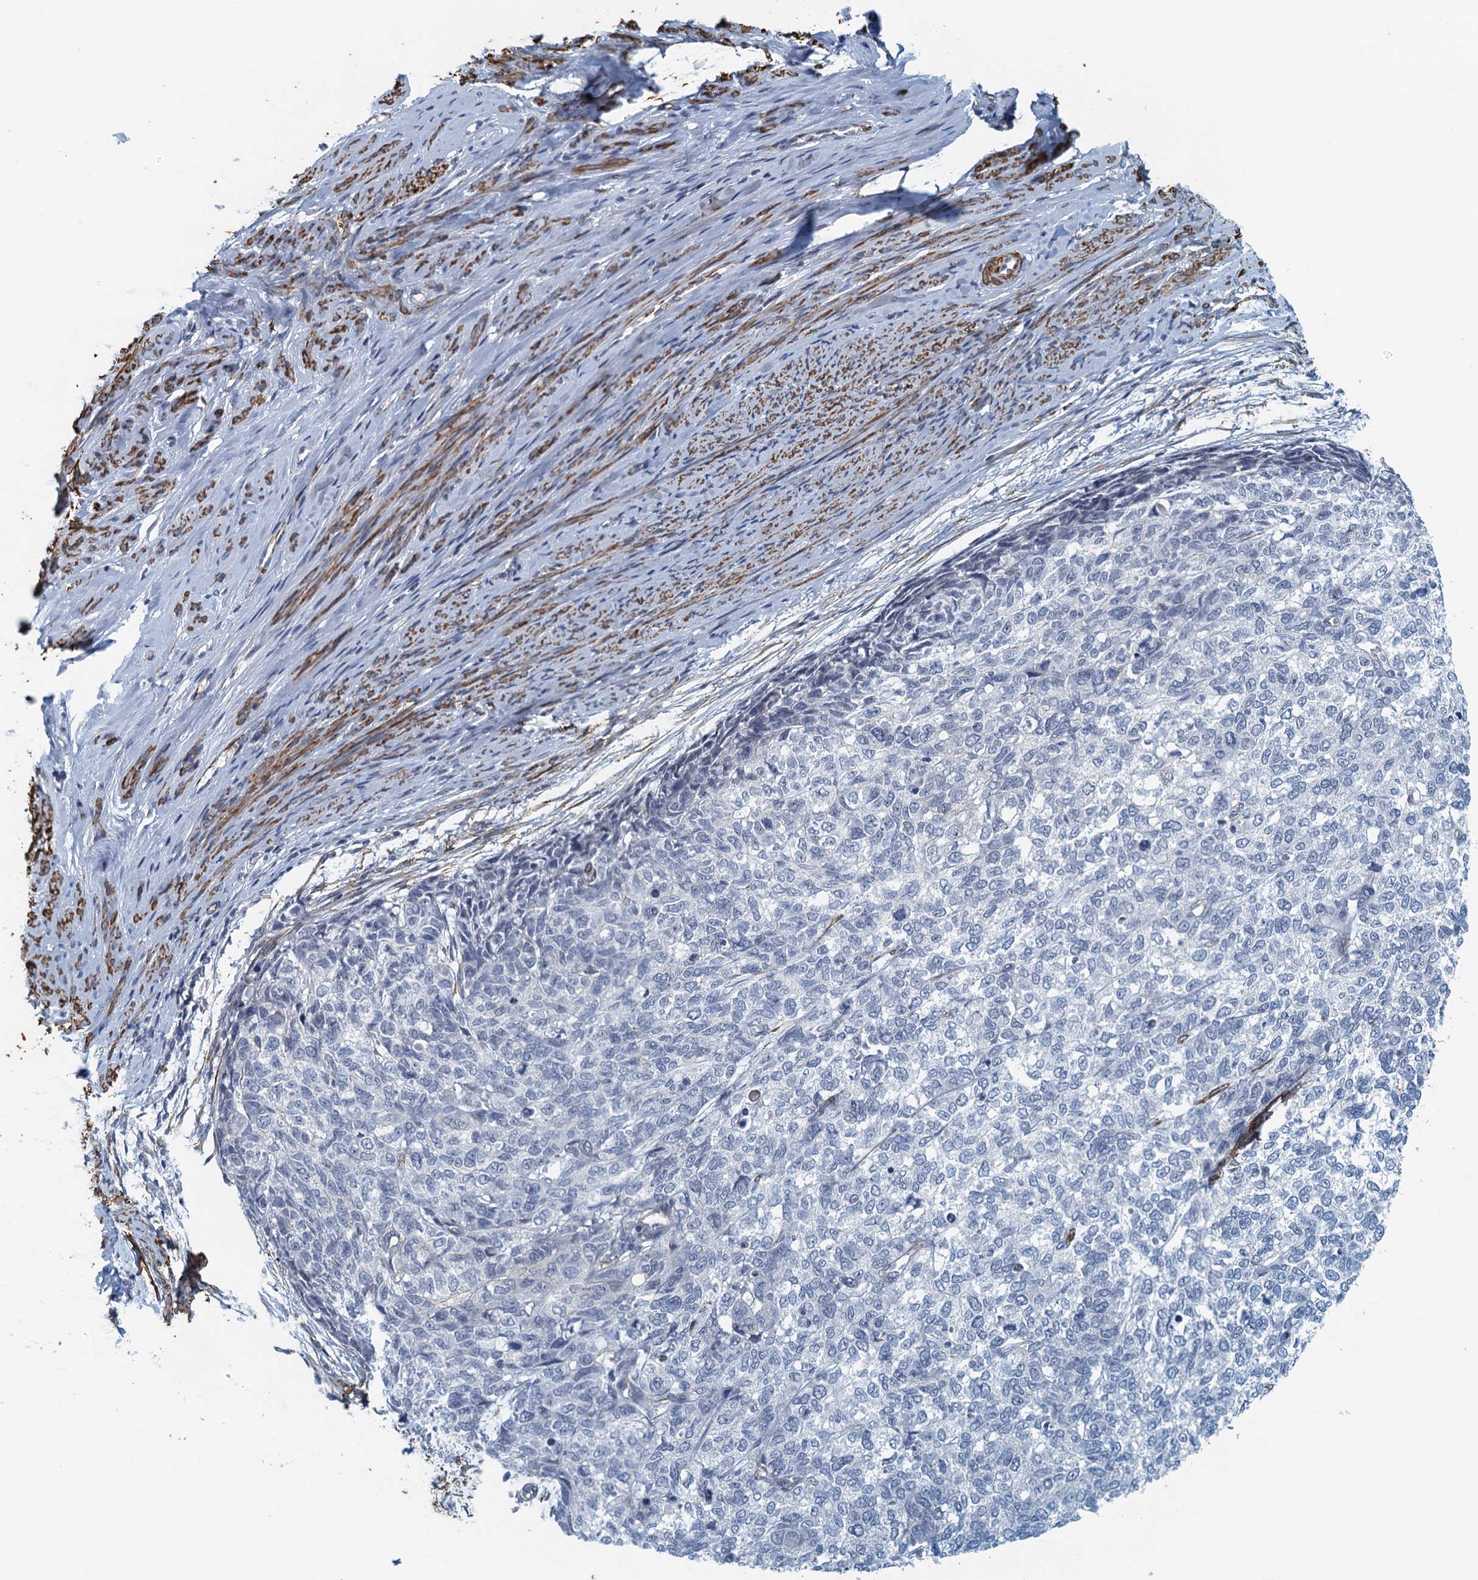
{"staining": {"intensity": "negative", "quantity": "none", "location": "none"}, "tissue": "cervical cancer", "cell_type": "Tumor cells", "image_type": "cancer", "snomed": [{"axis": "morphology", "description": "Squamous cell carcinoma, NOS"}, {"axis": "topography", "description": "Cervix"}], "caption": "Histopathology image shows no protein positivity in tumor cells of squamous cell carcinoma (cervical) tissue. (DAB (3,3'-diaminobenzidine) immunohistochemistry, high magnification).", "gene": "ALG2", "patient": {"sex": "female", "age": 63}}